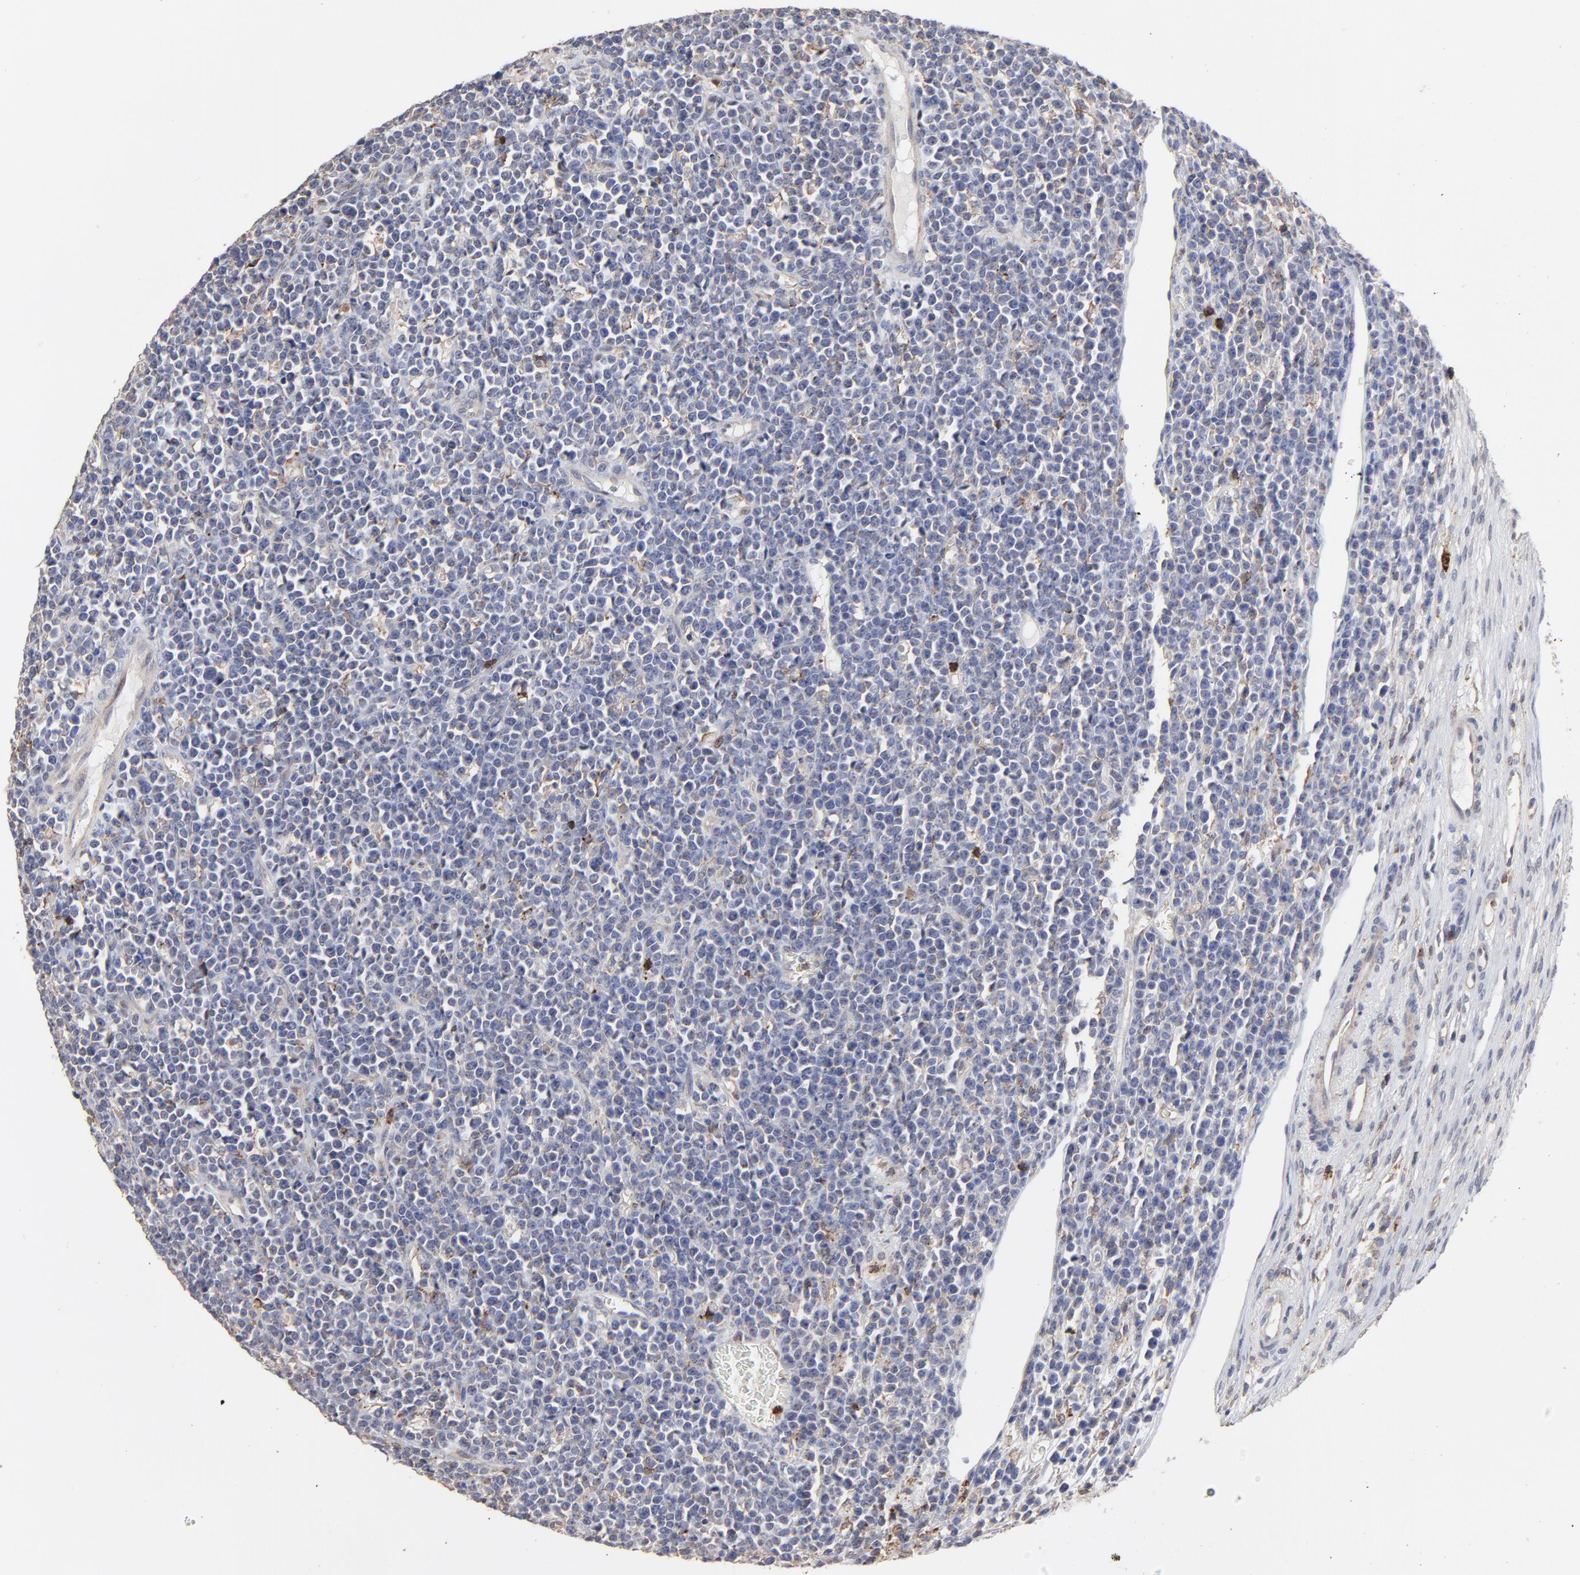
{"staining": {"intensity": "moderate", "quantity": "<25%", "location": "nuclear"}, "tissue": "lymphoma", "cell_type": "Tumor cells", "image_type": "cancer", "snomed": [{"axis": "morphology", "description": "Malignant lymphoma, non-Hodgkin's type, High grade"}, {"axis": "topography", "description": "Ovary"}], "caption": "DAB immunohistochemical staining of human lymphoma reveals moderate nuclear protein positivity in approximately <25% of tumor cells.", "gene": "SLC6A14", "patient": {"sex": "female", "age": 56}}